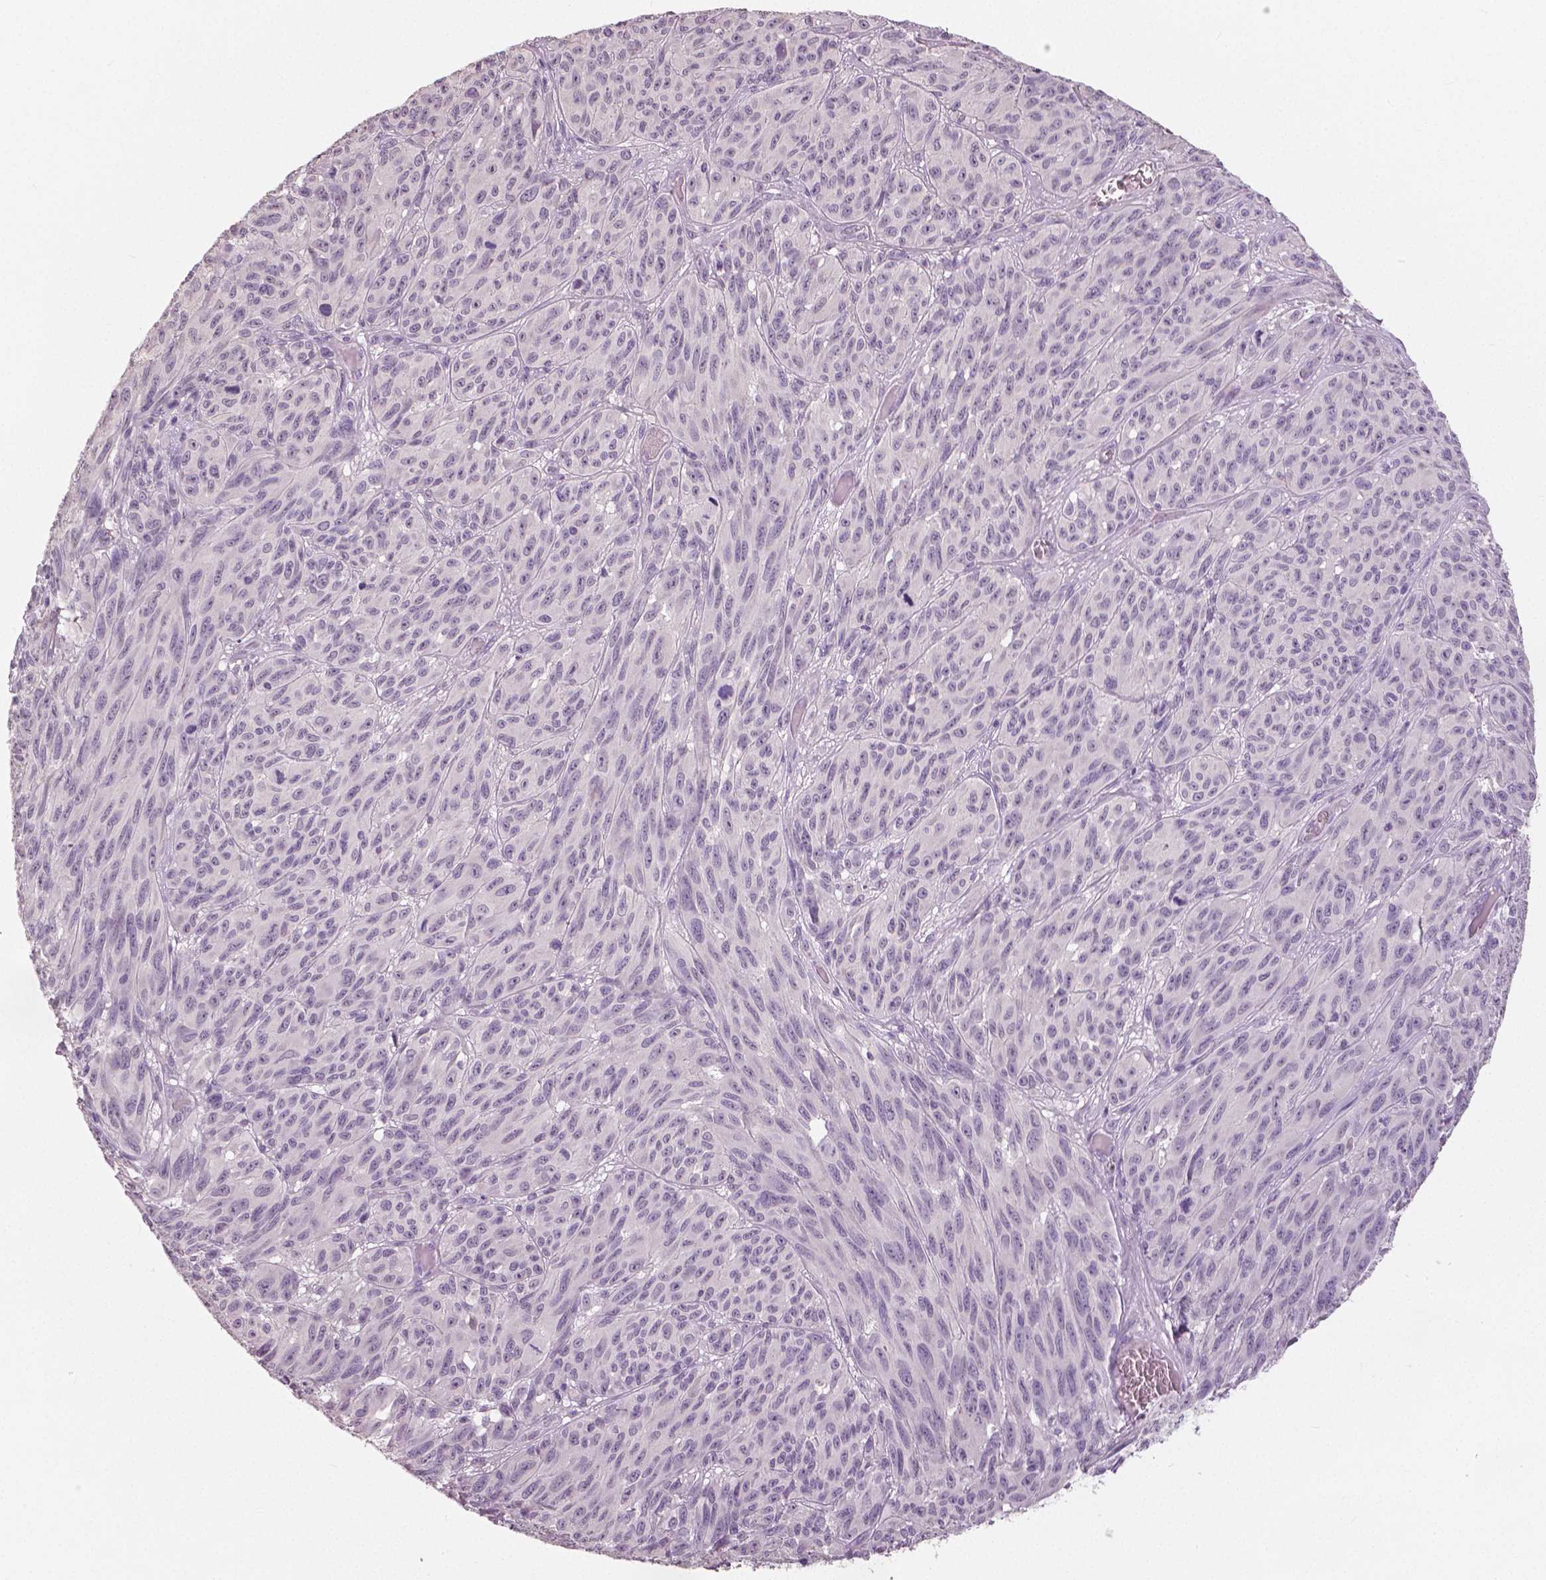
{"staining": {"intensity": "negative", "quantity": "none", "location": "none"}, "tissue": "melanoma", "cell_type": "Tumor cells", "image_type": "cancer", "snomed": [{"axis": "morphology", "description": "Malignant melanoma, NOS"}, {"axis": "topography", "description": "Vulva, labia, clitoris and Bartholin´s gland, NO"}], "caption": "This is an immunohistochemistry image of human malignant melanoma. There is no staining in tumor cells.", "gene": "NECAB1", "patient": {"sex": "female", "age": 75}}